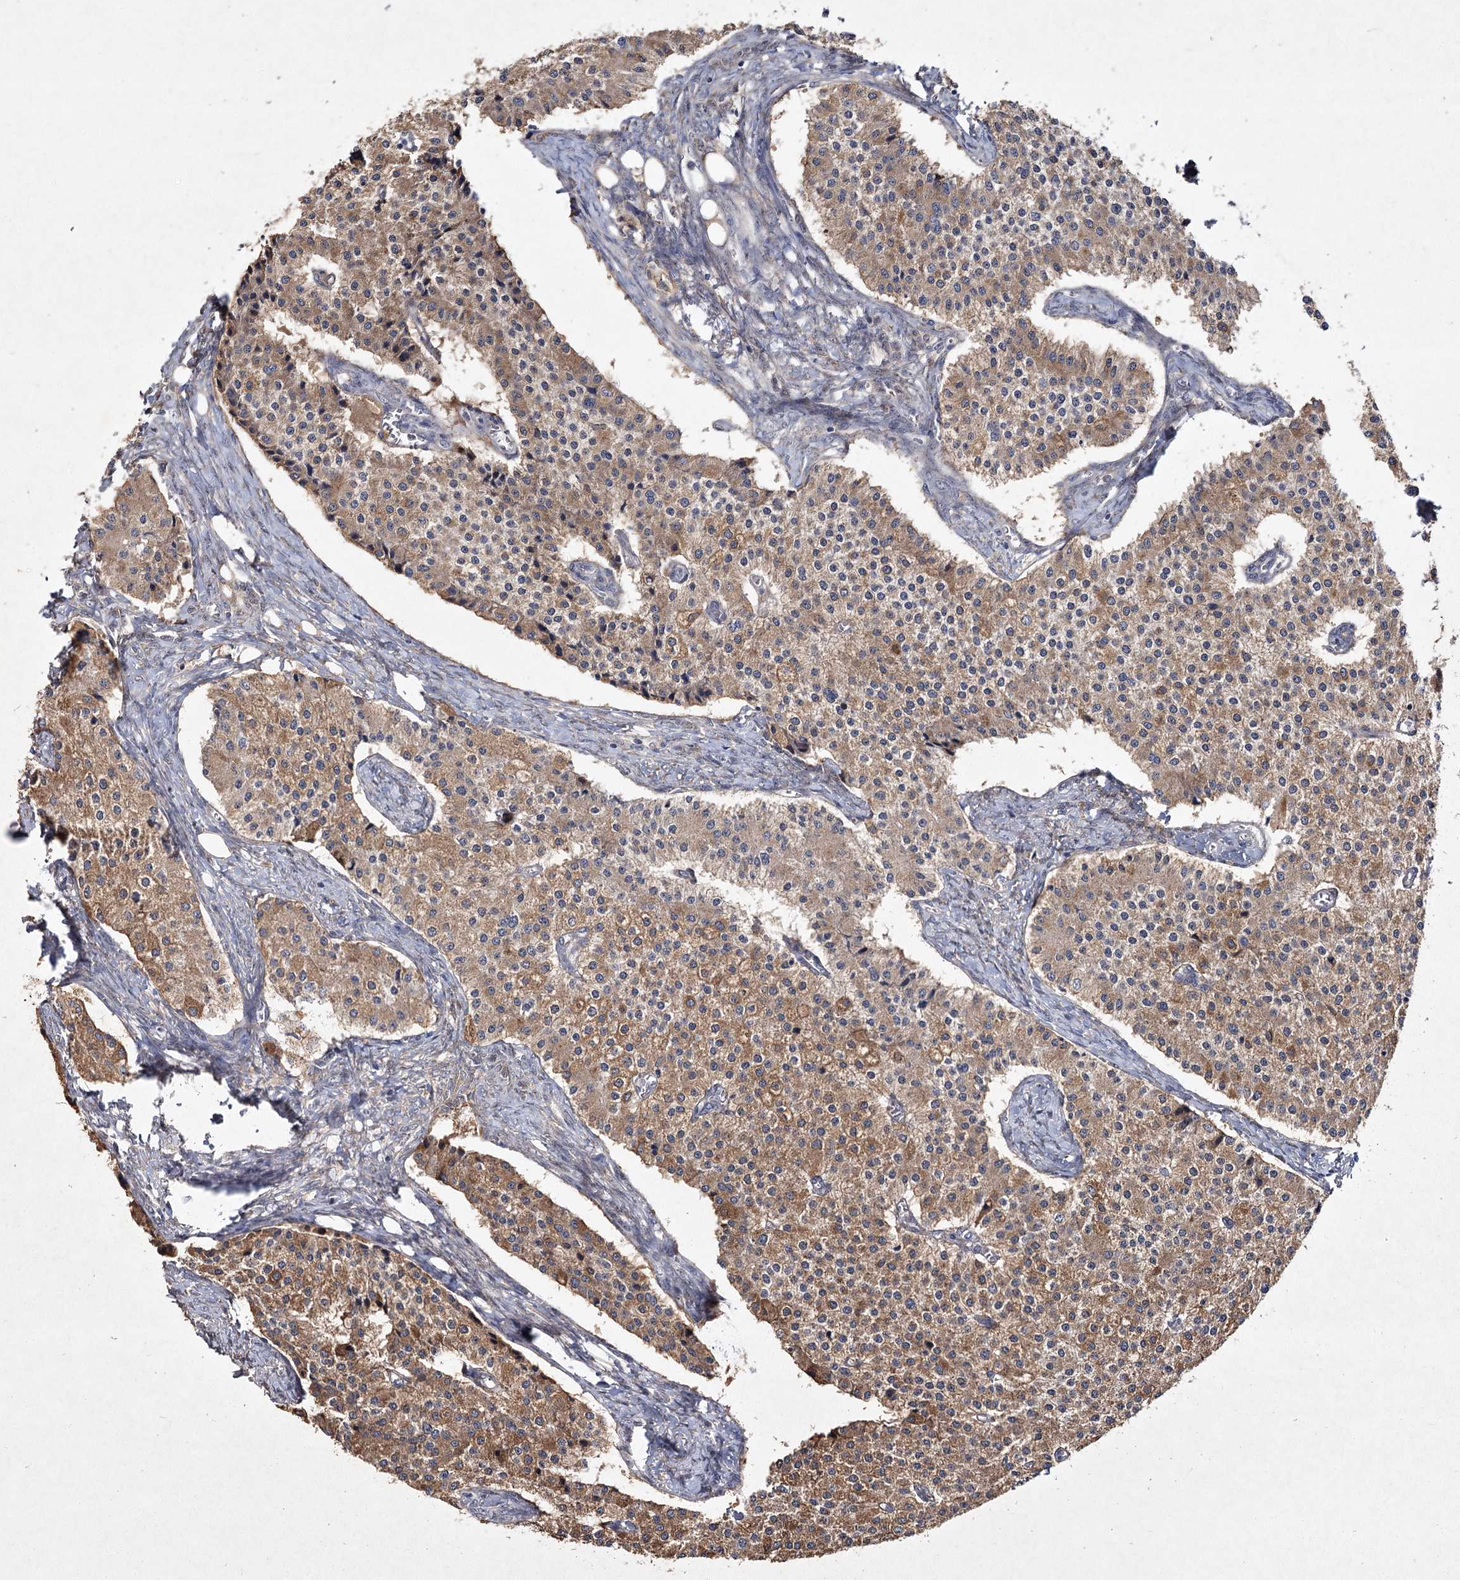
{"staining": {"intensity": "moderate", "quantity": "25%-75%", "location": "cytoplasmic/membranous"}, "tissue": "carcinoid", "cell_type": "Tumor cells", "image_type": "cancer", "snomed": [{"axis": "morphology", "description": "Carcinoid, malignant, NOS"}, {"axis": "topography", "description": "Colon"}], "caption": "Protein positivity by IHC shows moderate cytoplasmic/membranous expression in about 25%-75% of tumor cells in carcinoid (malignant).", "gene": "MFN1", "patient": {"sex": "female", "age": 52}}